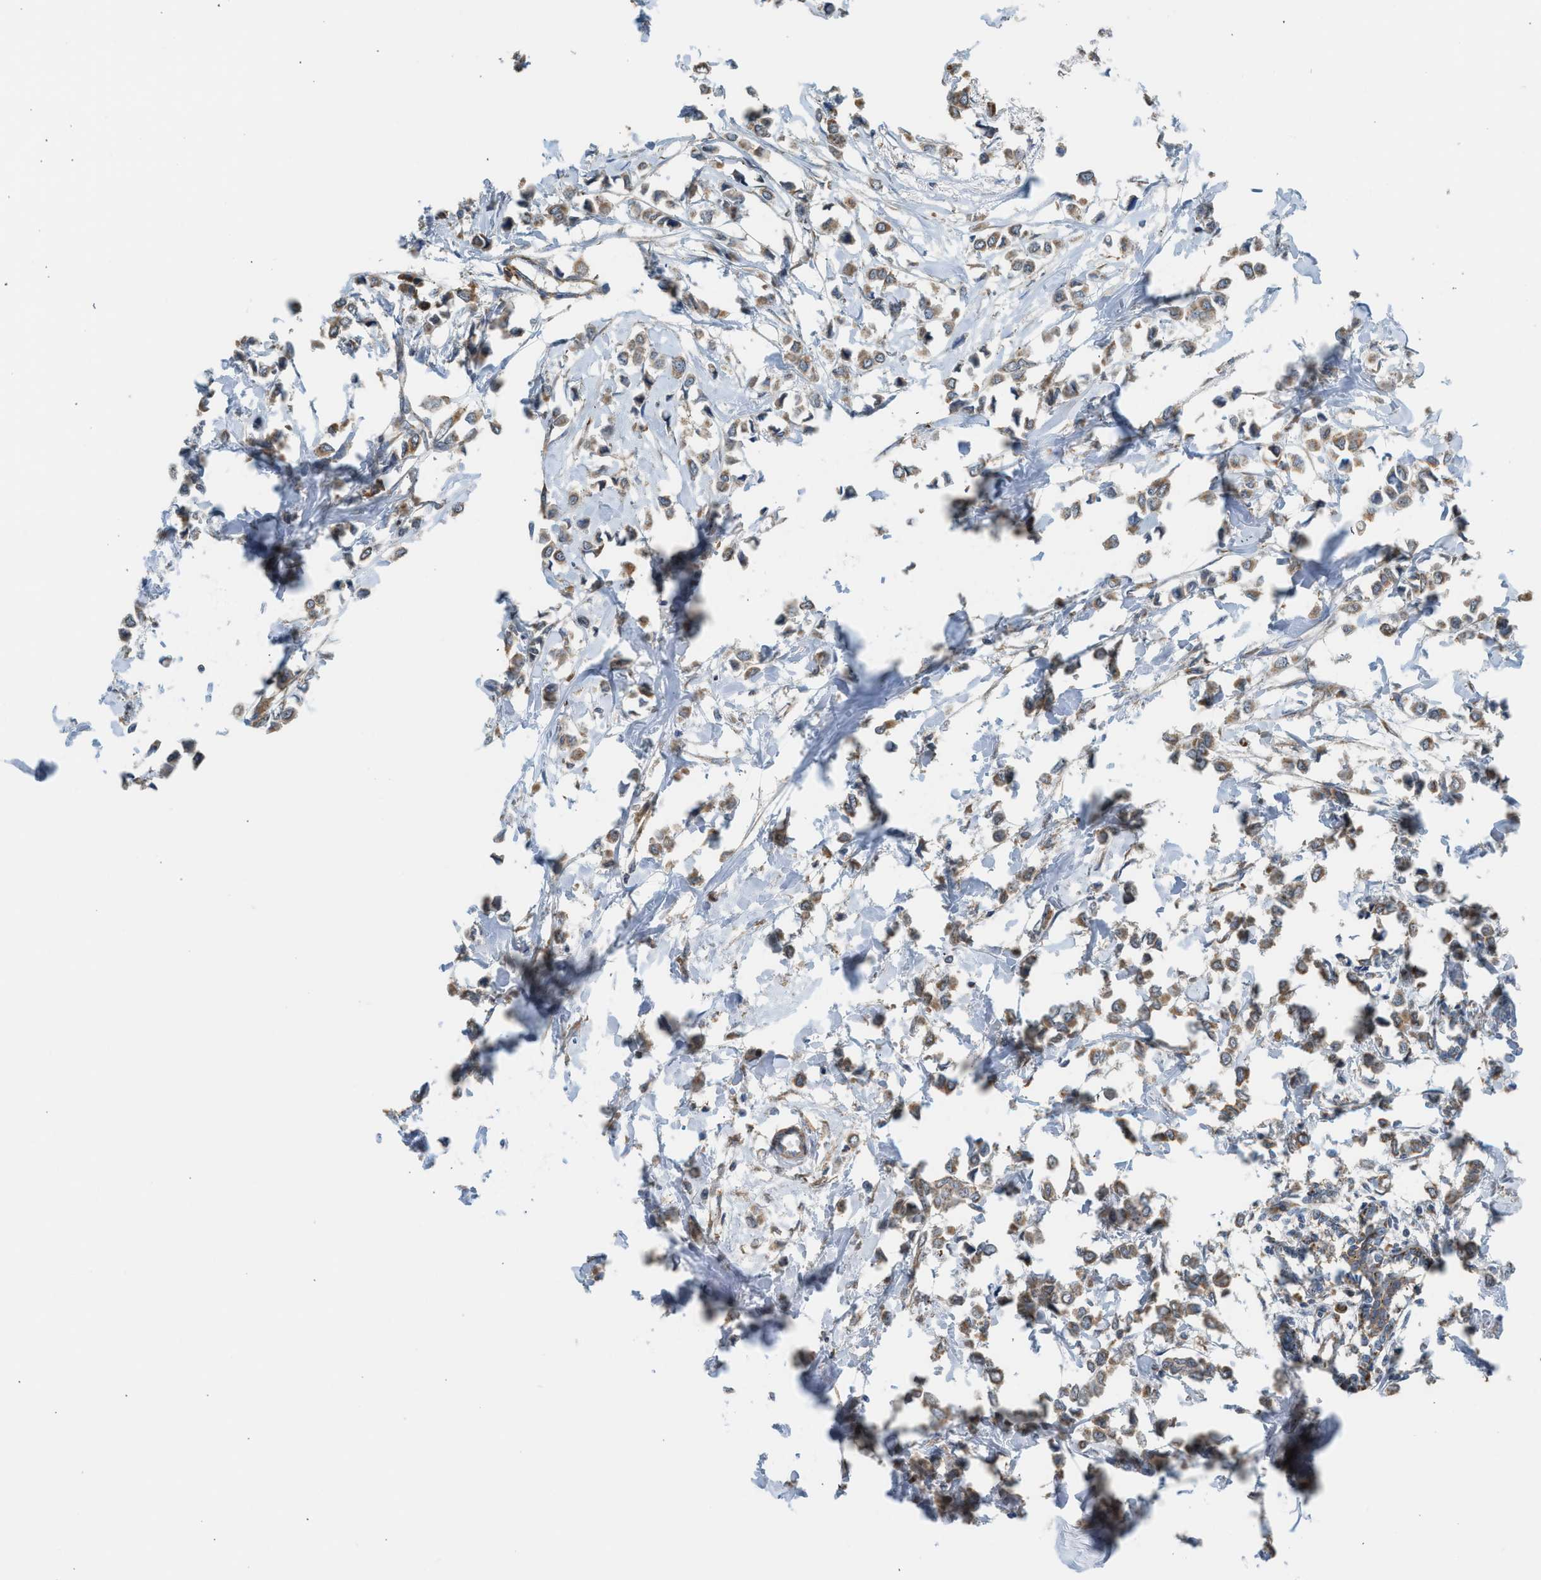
{"staining": {"intensity": "moderate", "quantity": ">75%", "location": "cytoplasmic/membranous"}, "tissue": "breast cancer", "cell_type": "Tumor cells", "image_type": "cancer", "snomed": [{"axis": "morphology", "description": "Lobular carcinoma"}, {"axis": "topography", "description": "Breast"}], "caption": "This is an image of IHC staining of breast cancer (lobular carcinoma), which shows moderate staining in the cytoplasmic/membranous of tumor cells.", "gene": "STARD3", "patient": {"sex": "female", "age": 51}}